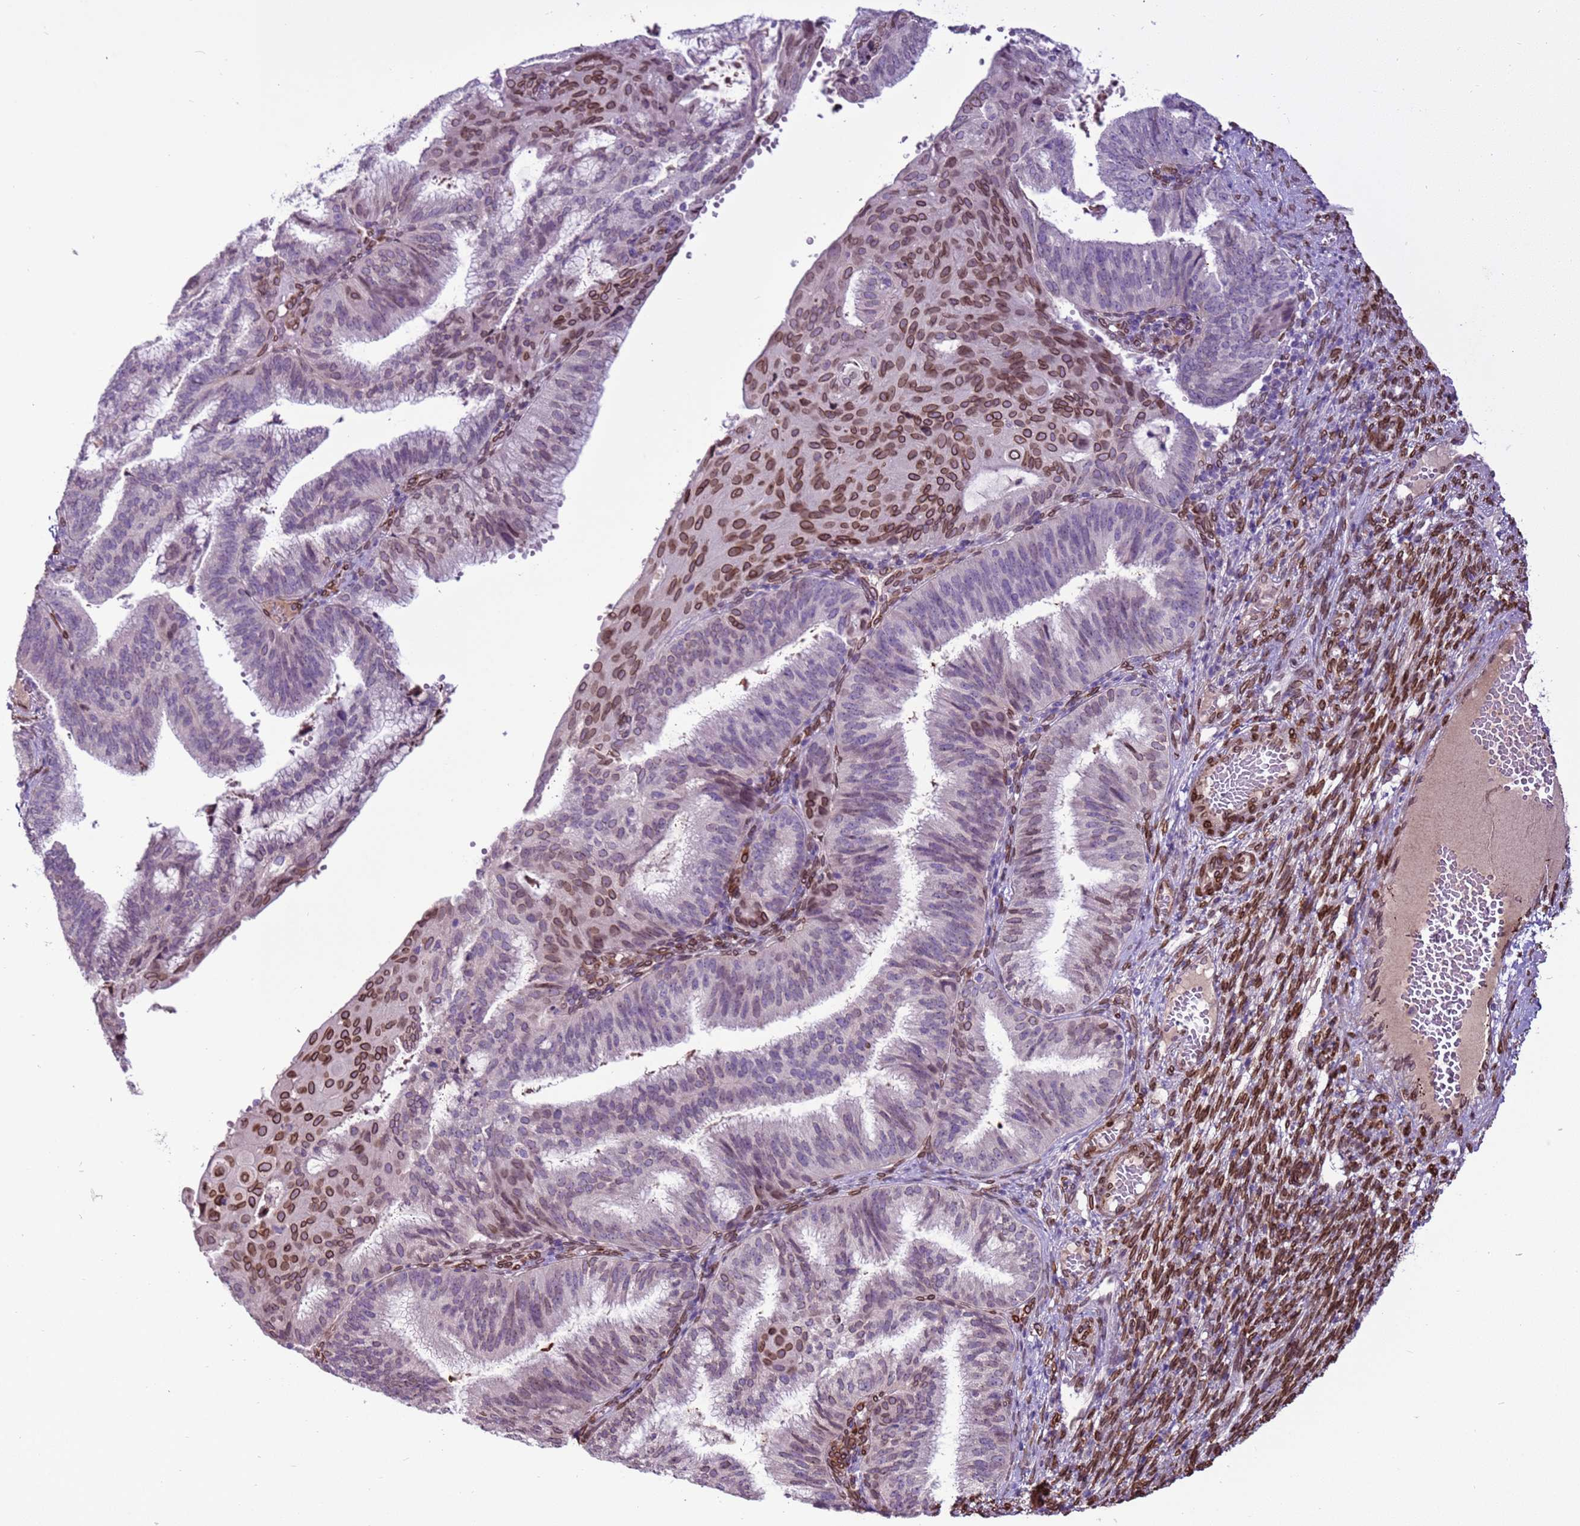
{"staining": {"intensity": "moderate", "quantity": "<25%", "location": "cytoplasmic/membranous,nuclear"}, "tissue": "endometrial cancer", "cell_type": "Tumor cells", "image_type": "cancer", "snomed": [{"axis": "morphology", "description": "Adenocarcinoma, NOS"}, {"axis": "topography", "description": "Endometrium"}], "caption": "Human endometrial adenocarcinoma stained with a brown dye demonstrates moderate cytoplasmic/membranous and nuclear positive positivity in about <25% of tumor cells.", "gene": "TMEM47", "patient": {"sex": "female", "age": 49}}